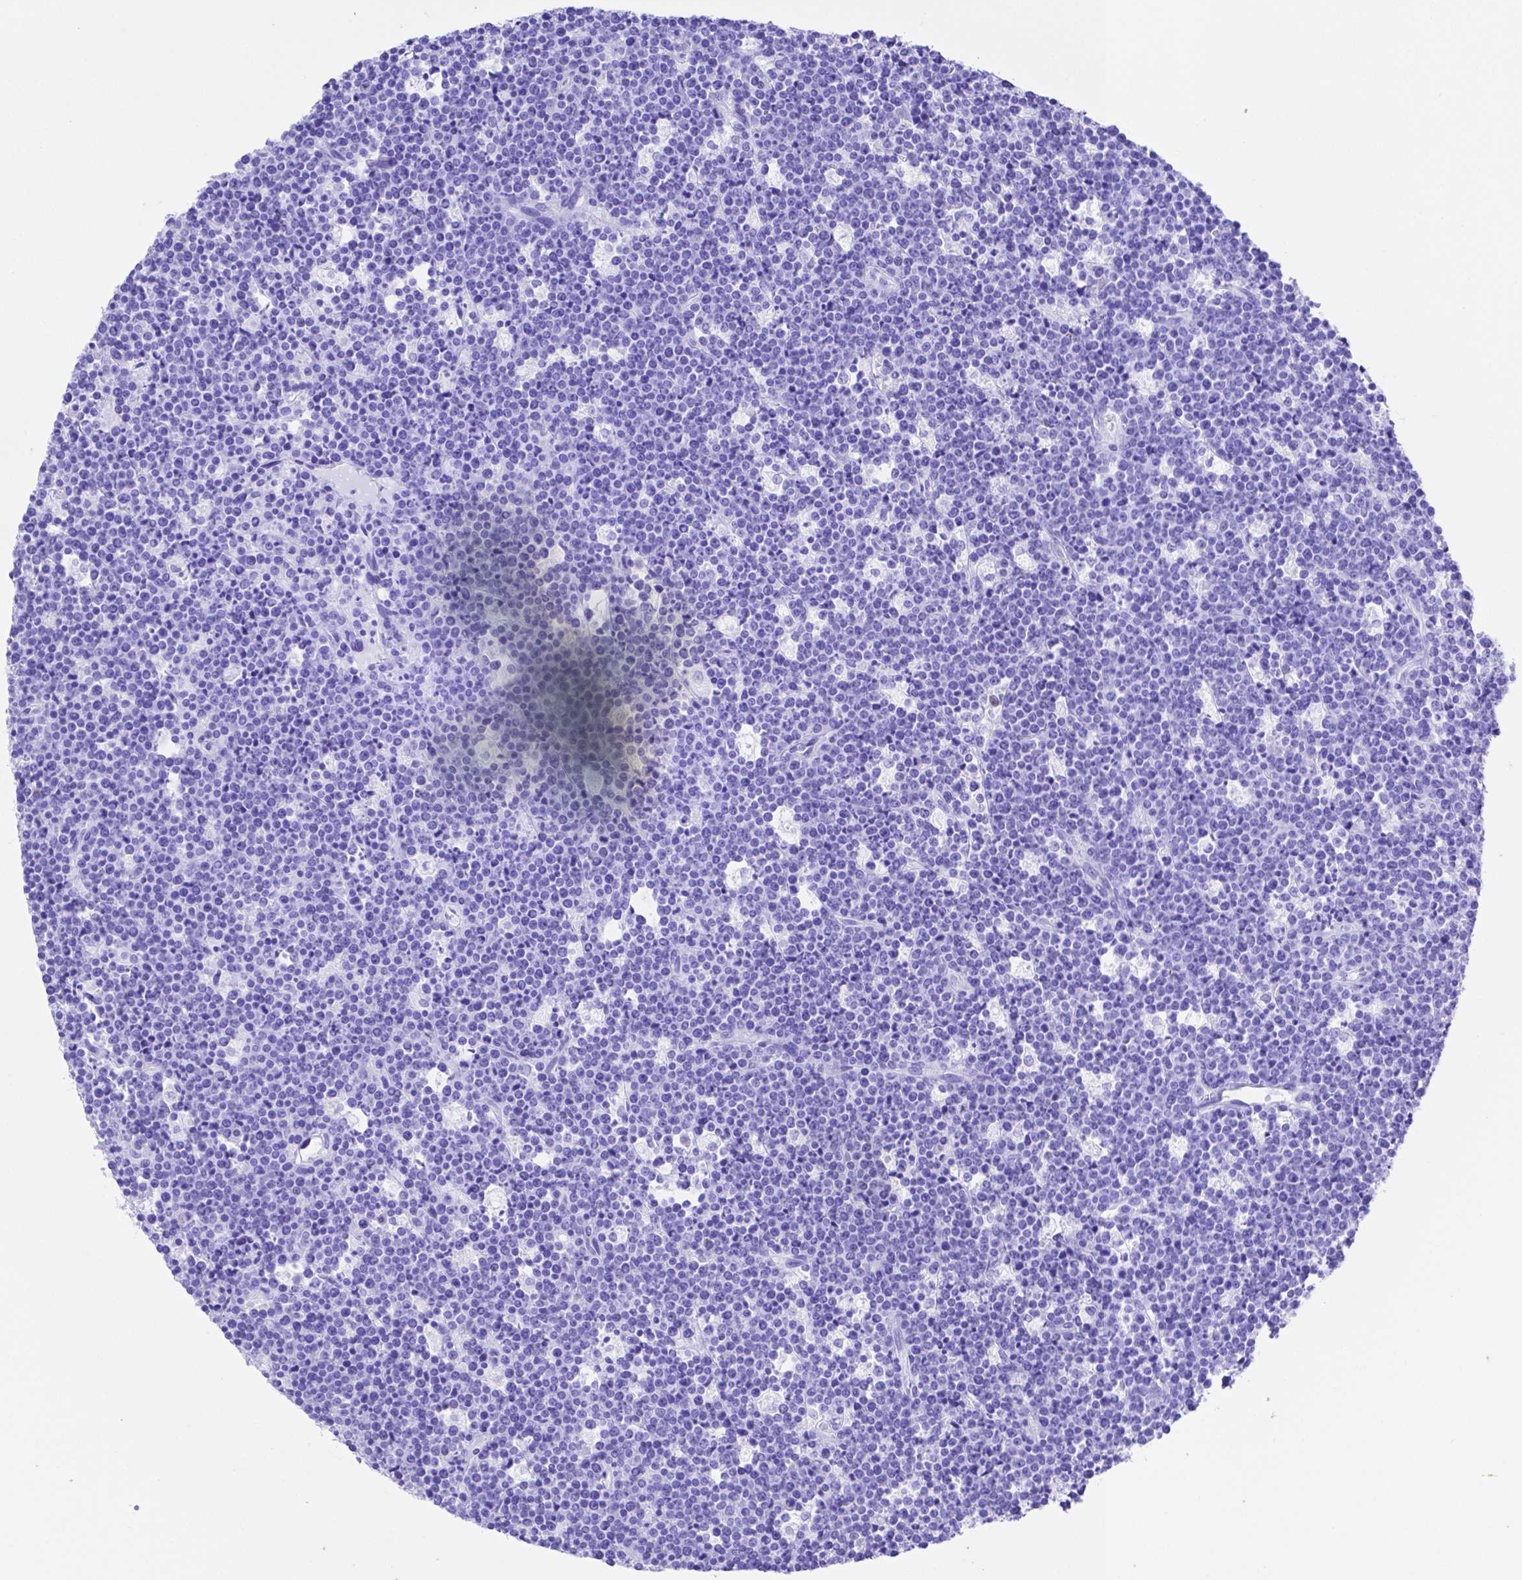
{"staining": {"intensity": "negative", "quantity": "none", "location": "none"}, "tissue": "lymphoma", "cell_type": "Tumor cells", "image_type": "cancer", "snomed": [{"axis": "morphology", "description": "Malignant lymphoma, non-Hodgkin's type, High grade"}, {"axis": "topography", "description": "Ovary"}], "caption": "Immunohistochemistry (IHC) micrograph of neoplastic tissue: human lymphoma stained with DAB shows no significant protein expression in tumor cells.", "gene": "SMR3A", "patient": {"sex": "female", "age": 56}}